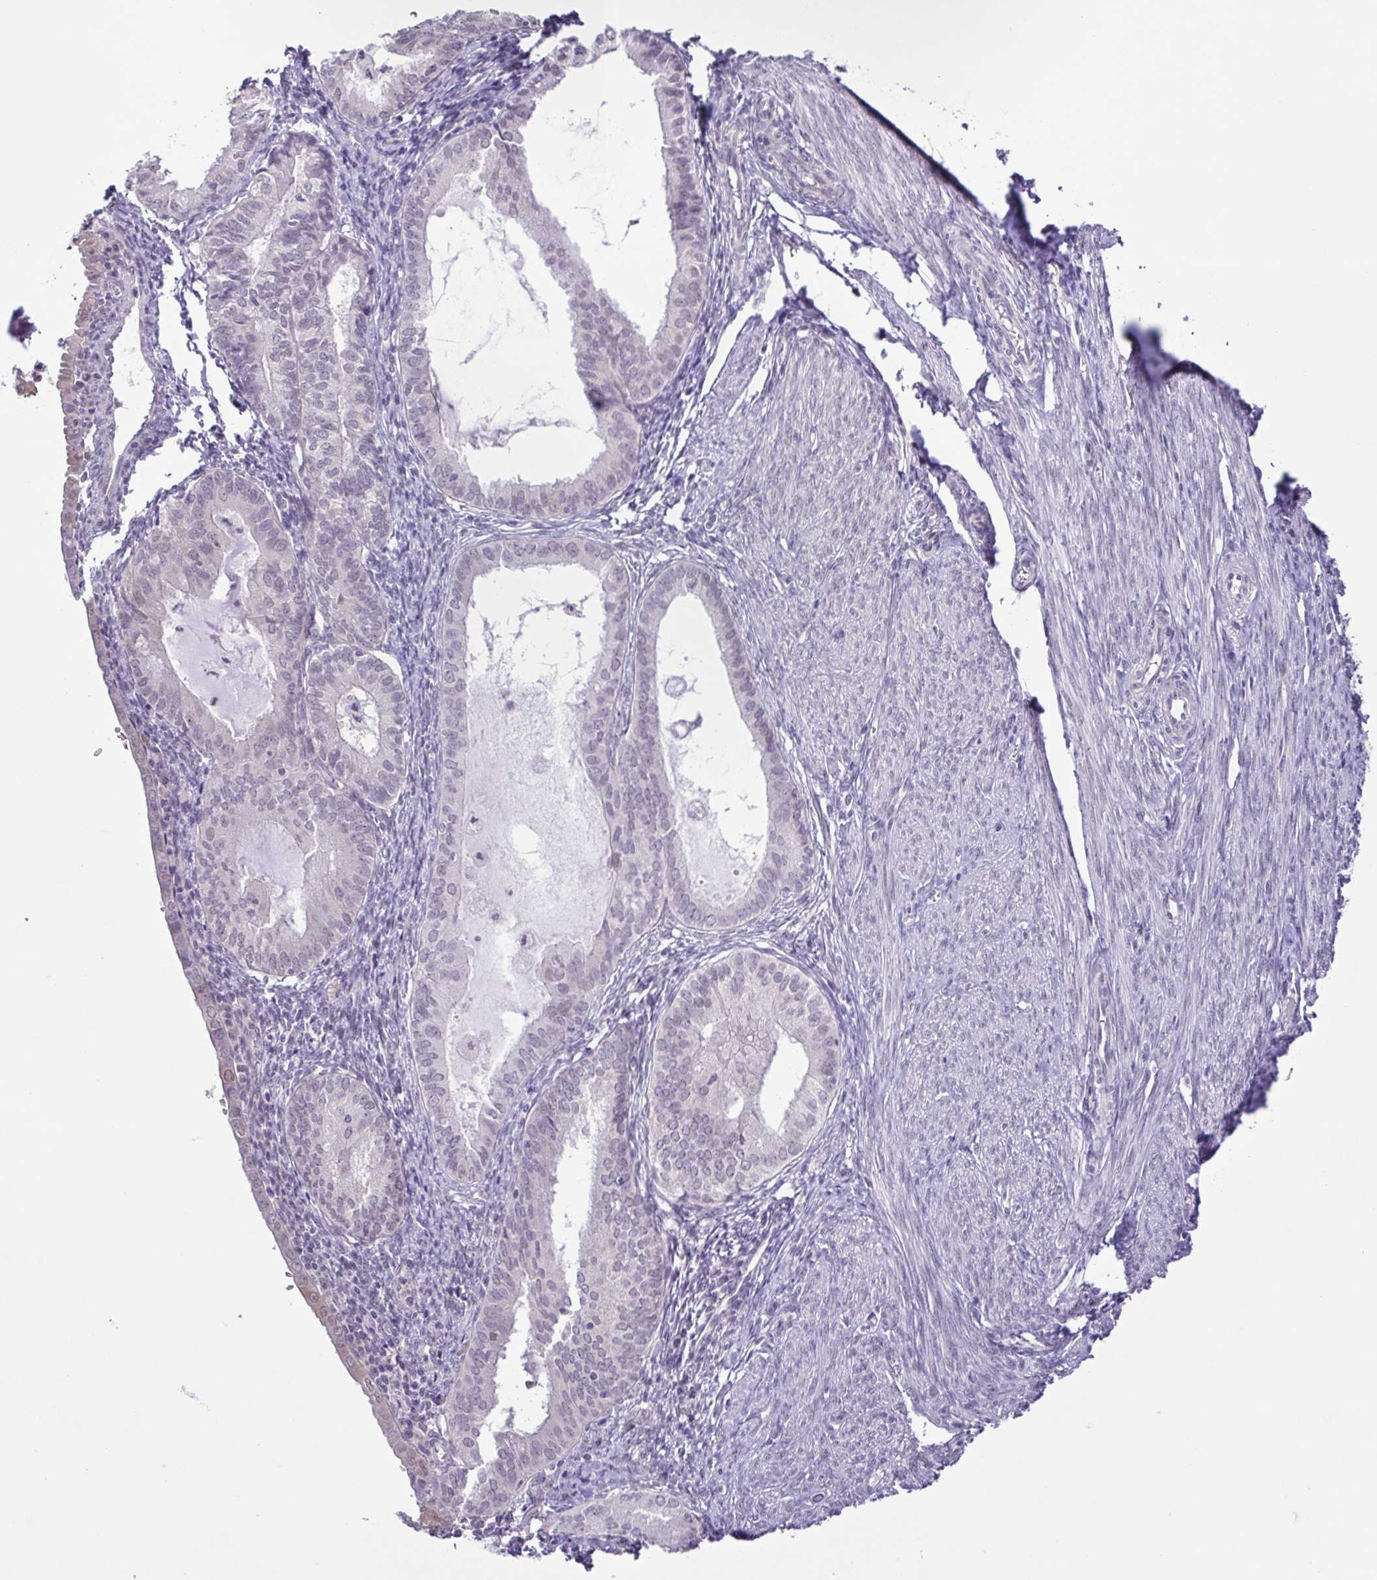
{"staining": {"intensity": "negative", "quantity": "none", "location": "none"}, "tissue": "endometrial cancer", "cell_type": "Tumor cells", "image_type": "cancer", "snomed": [{"axis": "morphology", "description": "Carcinoma, NOS"}, {"axis": "topography", "description": "Endometrium"}], "caption": "Histopathology image shows no protein expression in tumor cells of endometrial carcinoma tissue.", "gene": "IL1RN", "patient": {"sex": "female", "age": 62}}